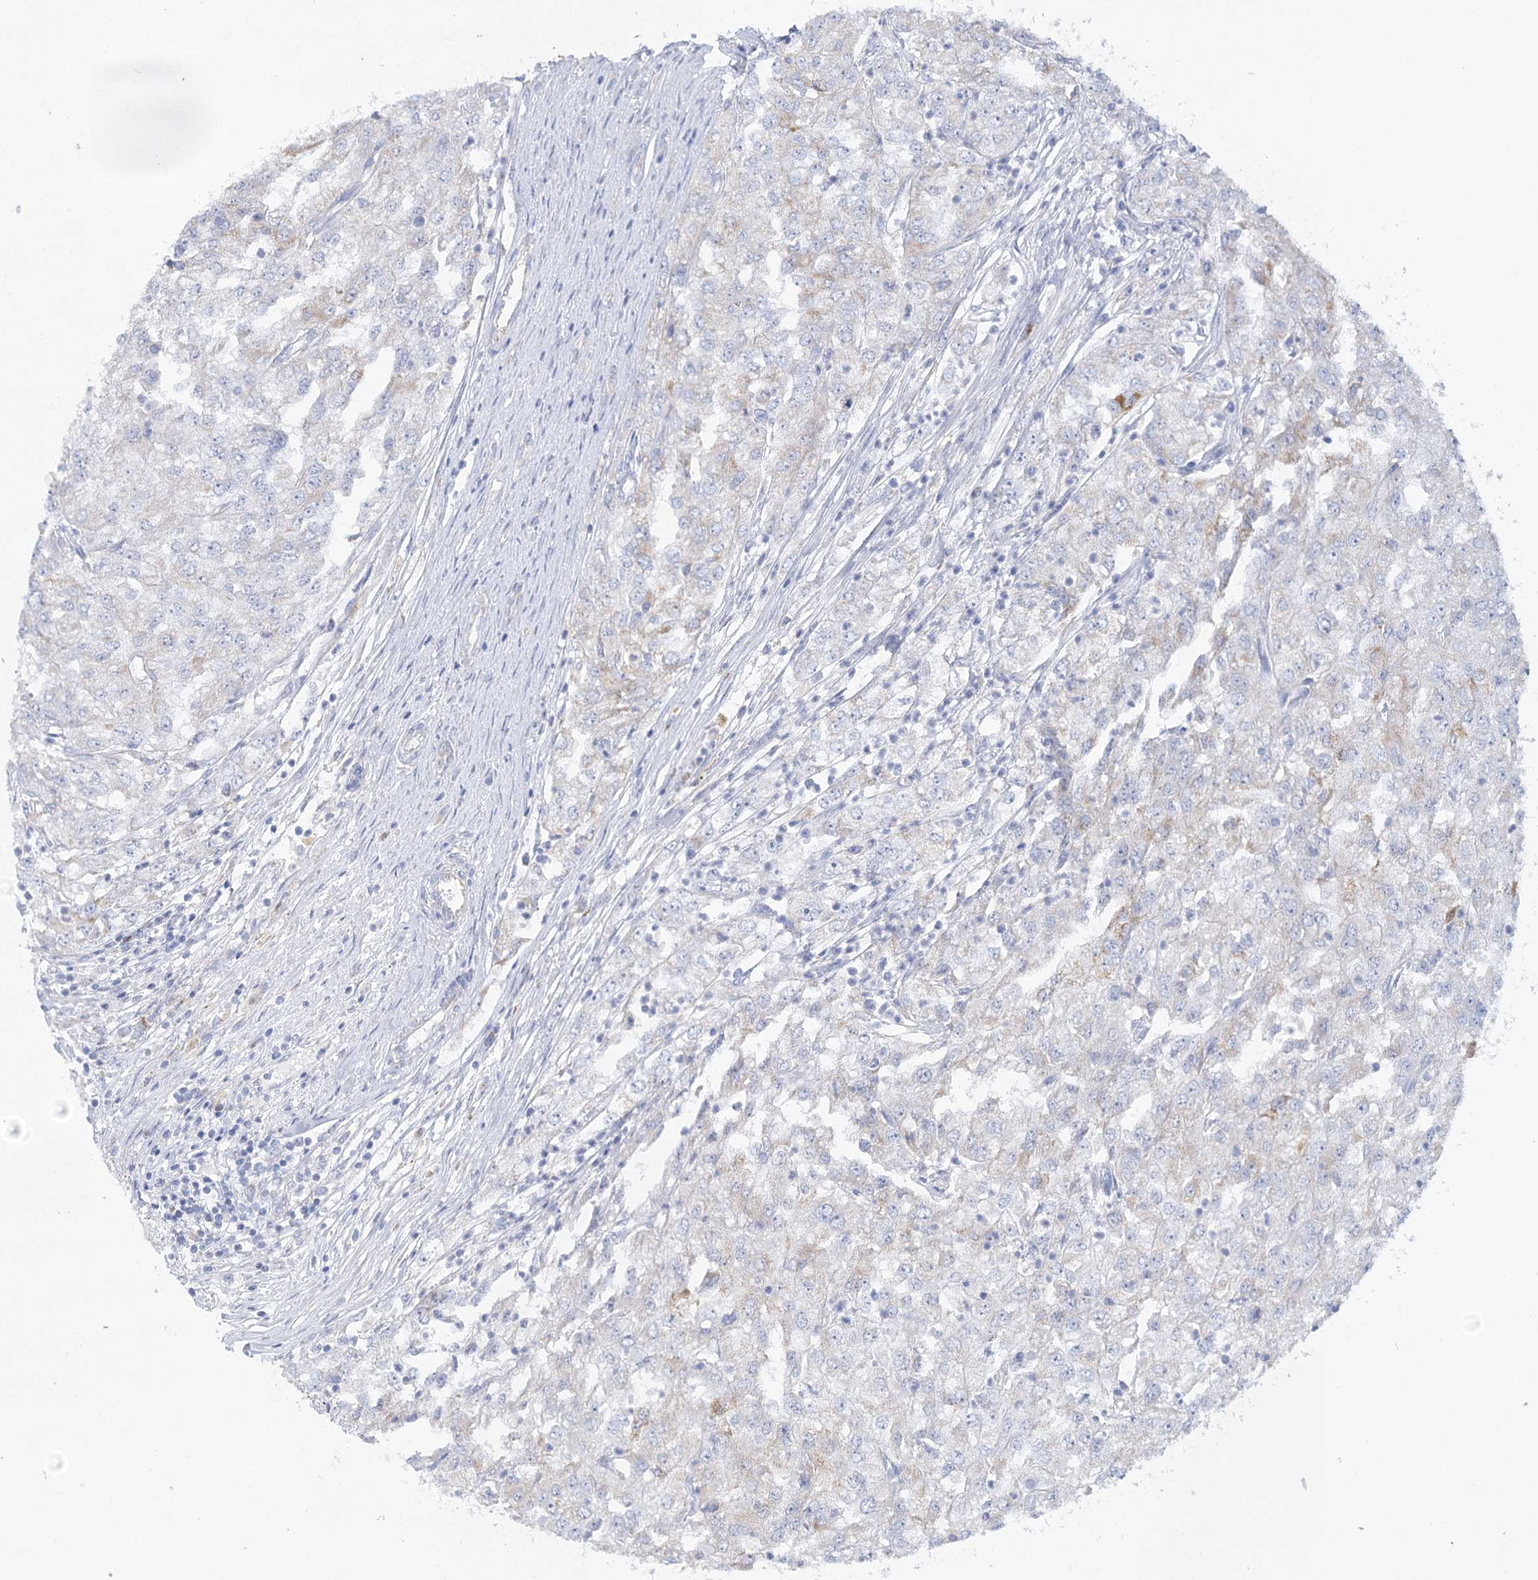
{"staining": {"intensity": "moderate", "quantity": "<25%", "location": "cytoplasmic/membranous"}, "tissue": "renal cancer", "cell_type": "Tumor cells", "image_type": "cancer", "snomed": [{"axis": "morphology", "description": "Adenocarcinoma, NOS"}, {"axis": "topography", "description": "Kidney"}], "caption": "A low amount of moderate cytoplasmic/membranous positivity is present in approximately <25% of tumor cells in adenocarcinoma (renal) tissue.", "gene": "DHTKD1", "patient": {"sex": "female", "age": 54}}